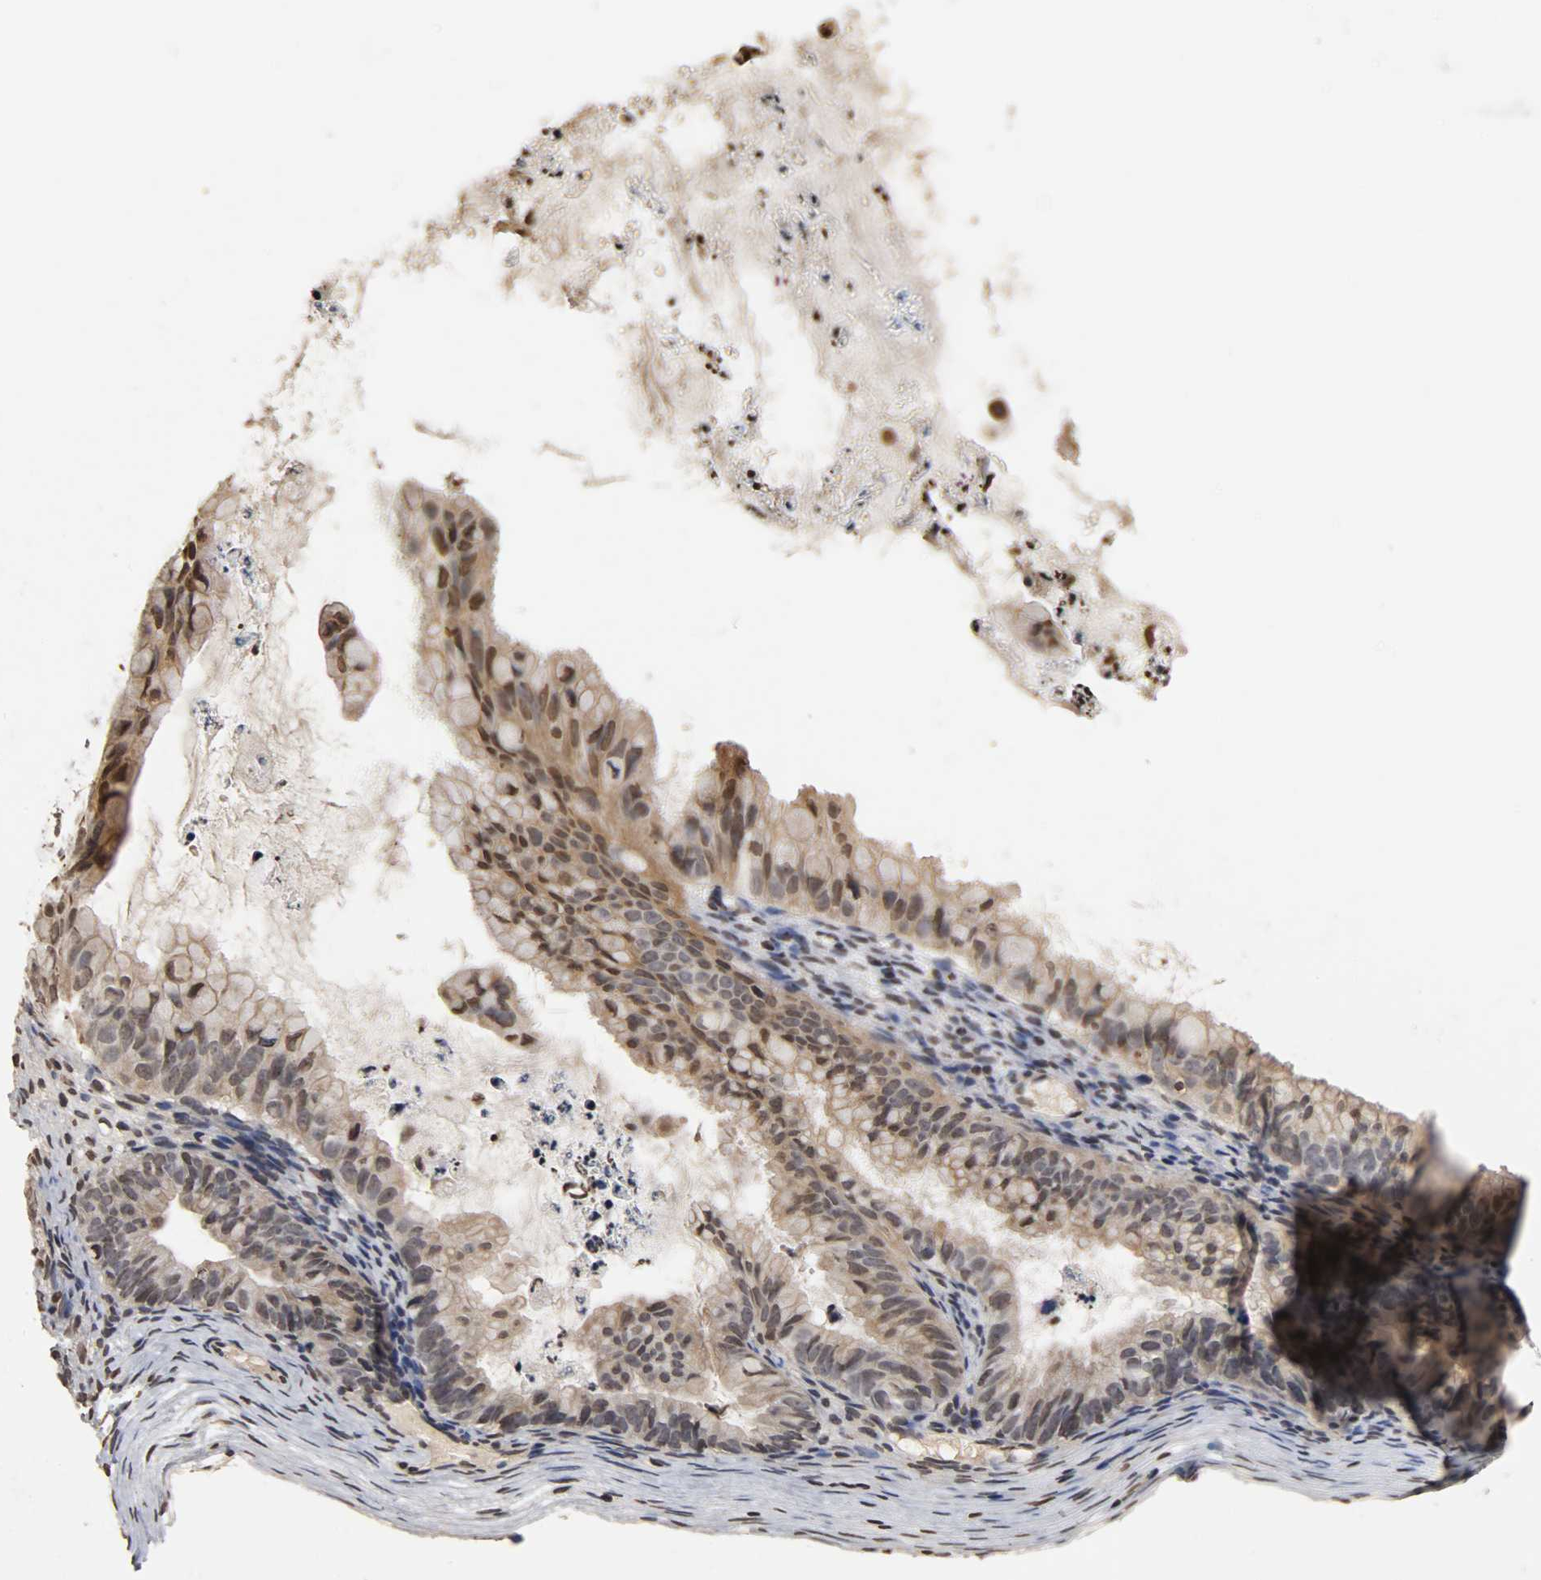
{"staining": {"intensity": "weak", "quantity": ">75%", "location": "cytoplasmic/membranous,nuclear"}, "tissue": "ovarian cancer", "cell_type": "Tumor cells", "image_type": "cancer", "snomed": [{"axis": "morphology", "description": "Cystadenocarcinoma, mucinous, NOS"}, {"axis": "topography", "description": "Ovary"}], "caption": "Immunohistochemical staining of ovarian cancer reveals weak cytoplasmic/membranous and nuclear protein positivity in about >75% of tumor cells.", "gene": "ERCC2", "patient": {"sex": "female", "age": 36}}